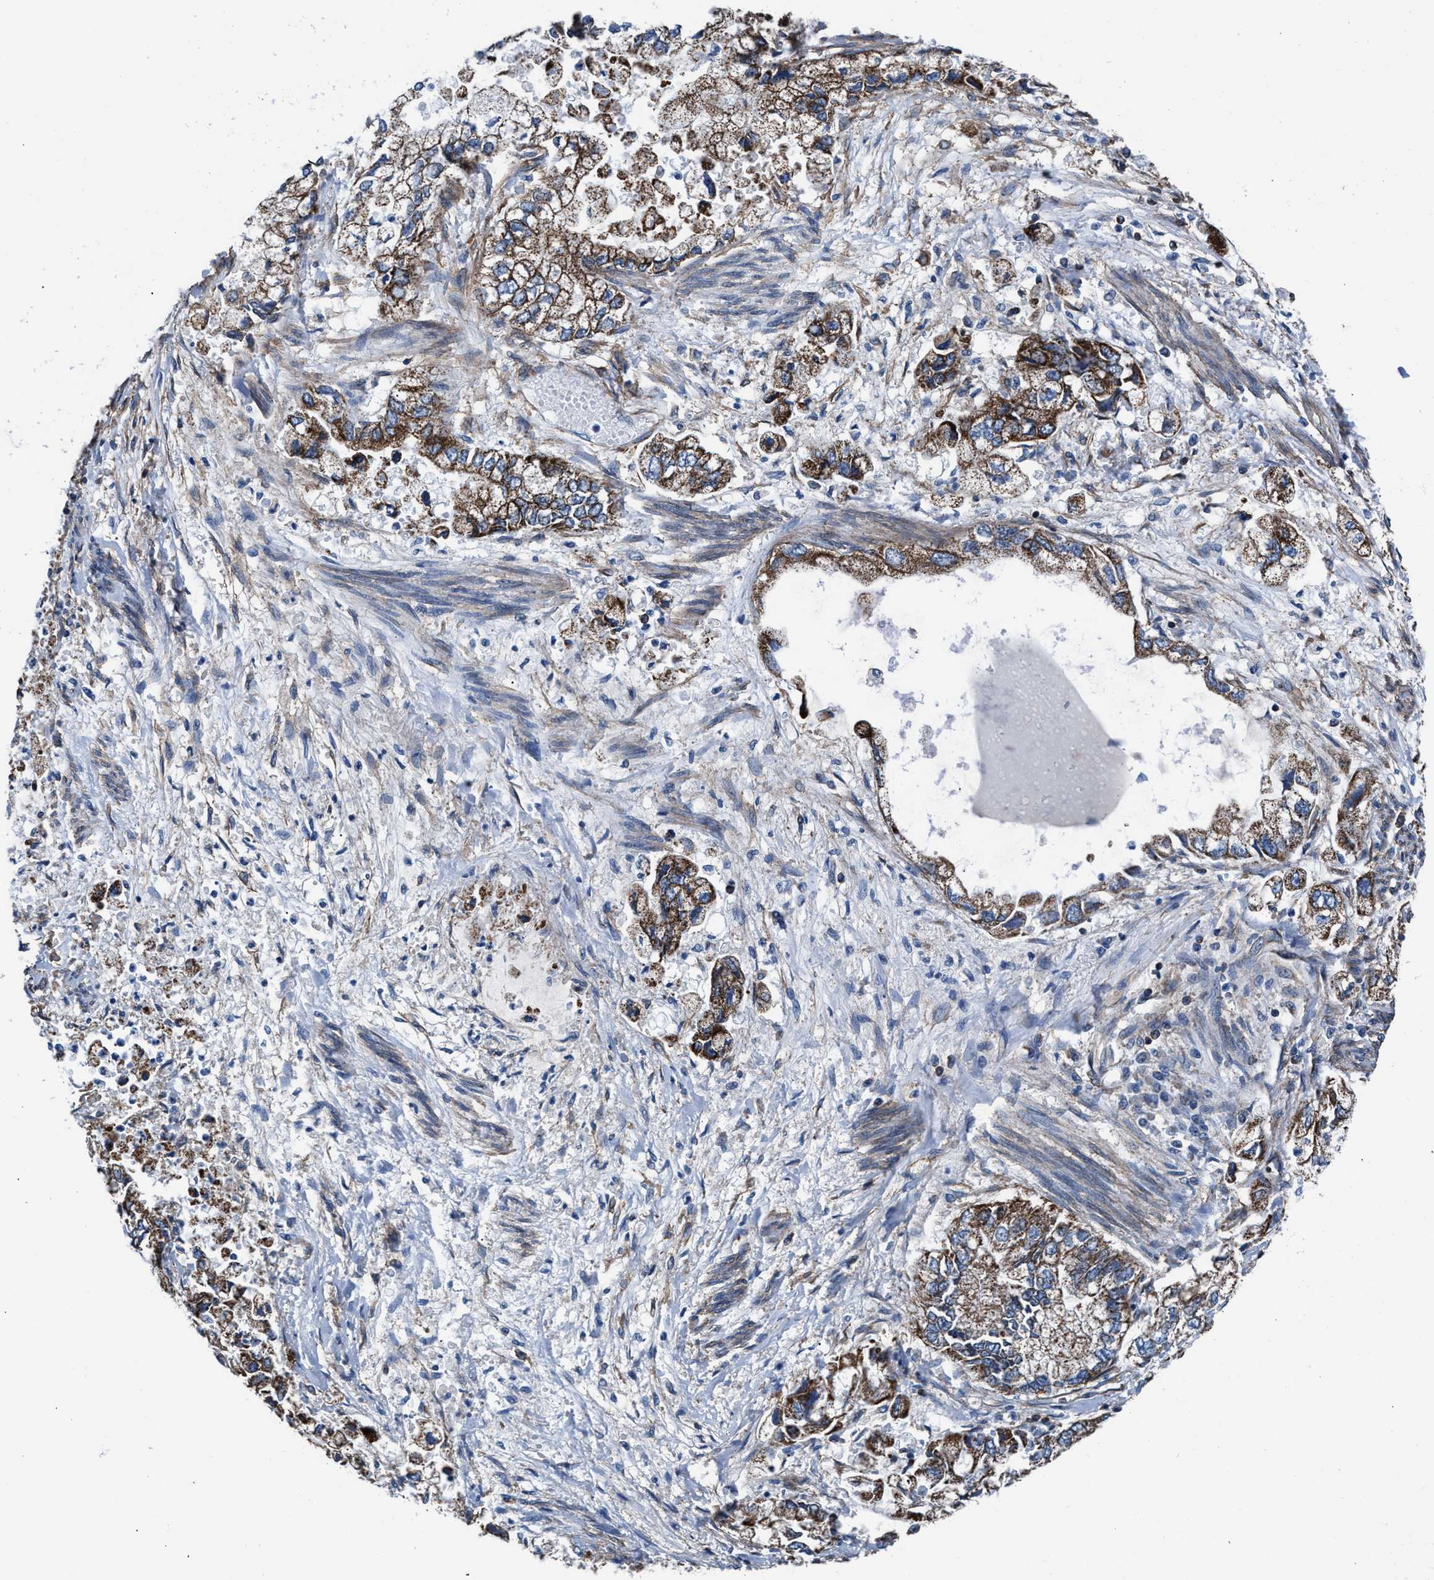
{"staining": {"intensity": "strong", "quantity": ">75%", "location": "cytoplasmic/membranous"}, "tissue": "stomach cancer", "cell_type": "Tumor cells", "image_type": "cancer", "snomed": [{"axis": "morphology", "description": "Normal tissue, NOS"}, {"axis": "morphology", "description": "Adenocarcinoma, NOS"}, {"axis": "topography", "description": "Stomach"}], "caption": "An IHC photomicrograph of neoplastic tissue is shown. Protein staining in brown highlights strong cytoplasmic/membranous positivity in stomach cancer (adenocarcinoma) within tumor cells.", "gene": "NKTR", "patient": {"sex": "male", "age": 62}}